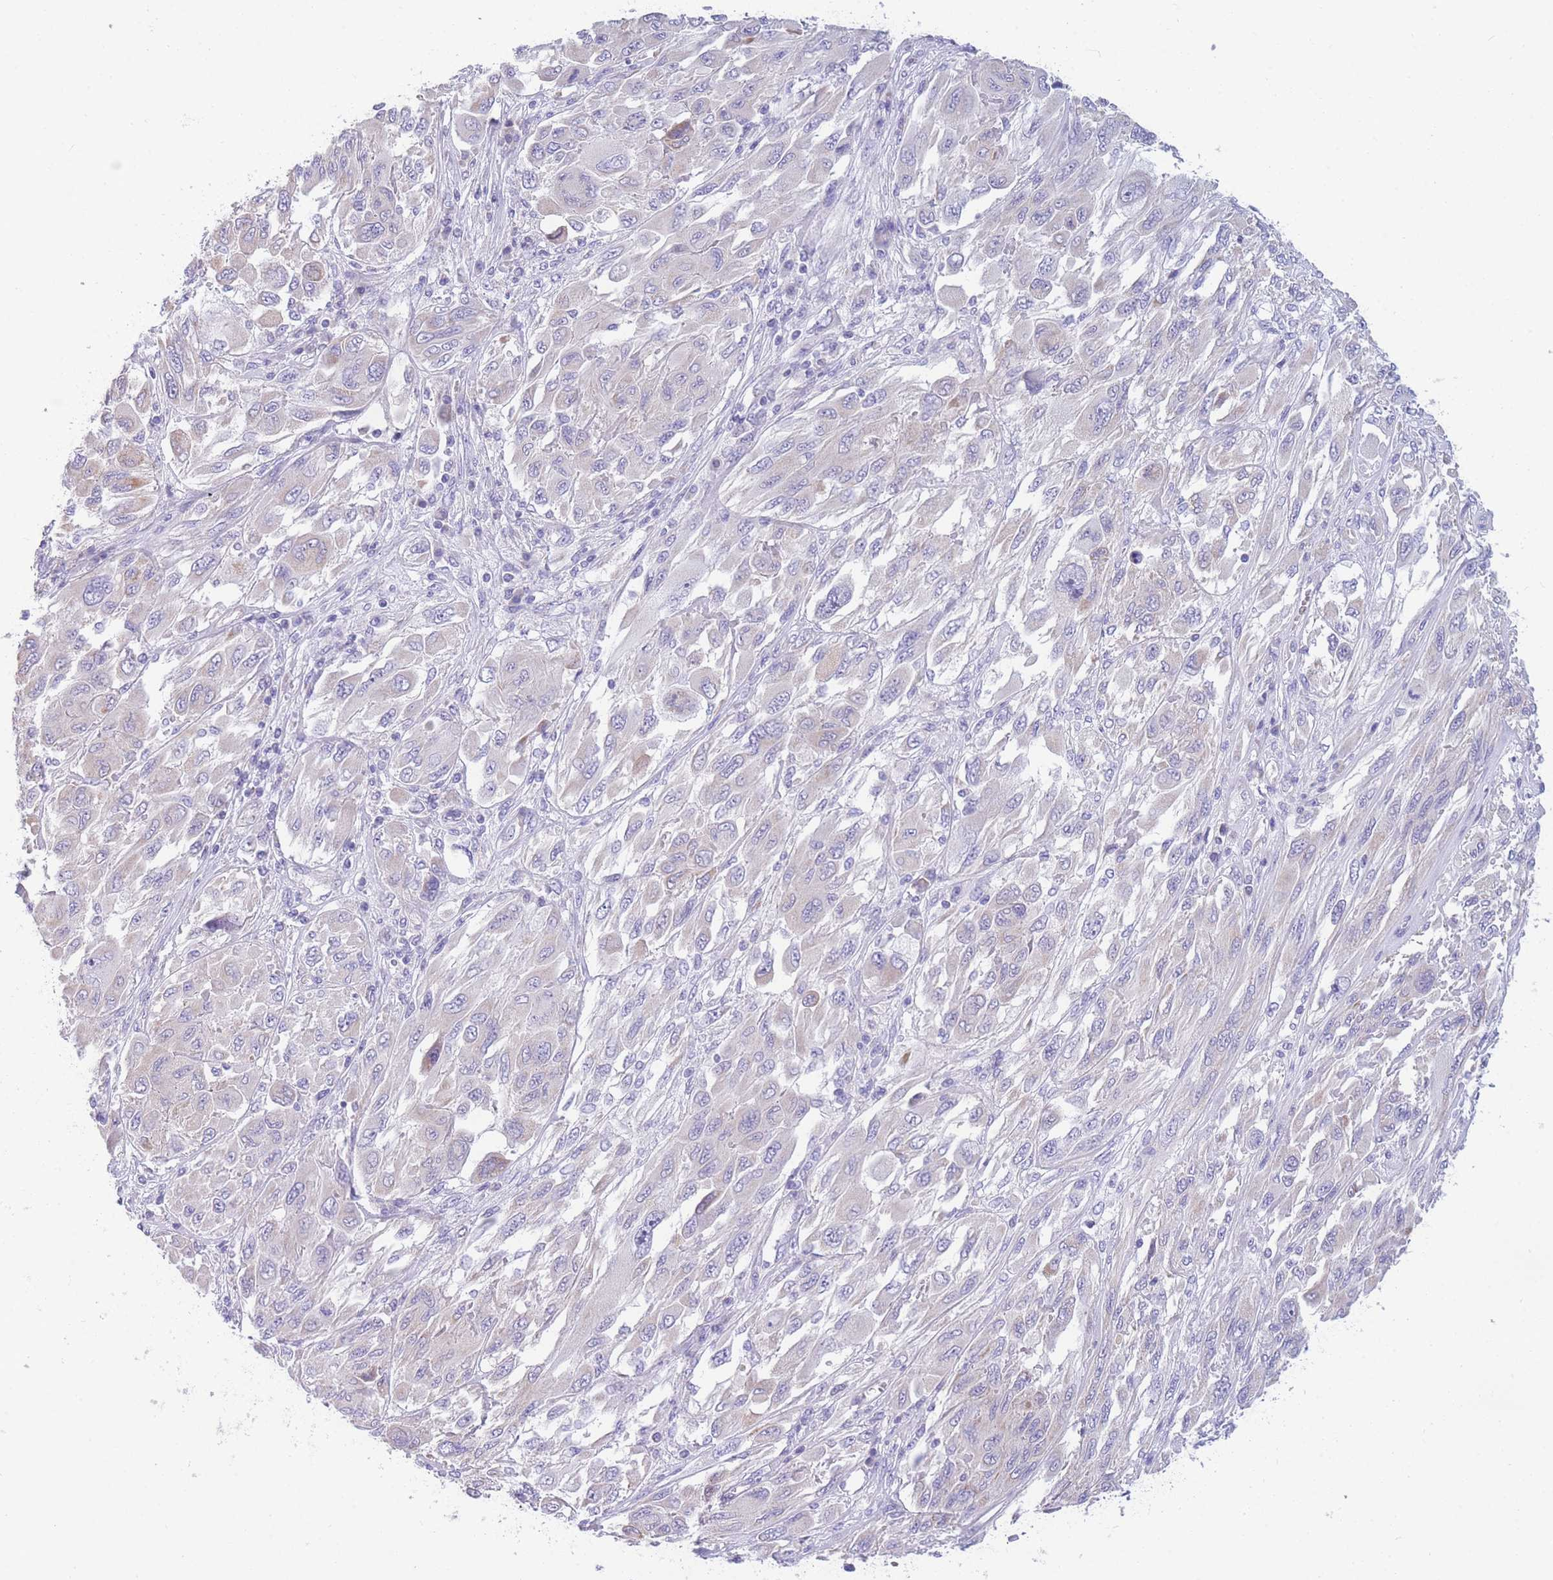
{"staining": {"intensity": "negative", "quantity": "none", "location": "none"}, "tissue": "melanoma", "cell_type": "Tumor cells", "image_type": "cancer", "snomed": [{"axis": "morphology", "description": "Malignant melanoma, NOS"}, {"axis": "topography", "description": "Skin"}], "caption": "High power microscopy histopathology image of an IHC image of melanoma, revealing no significant expression in tumor cells. Nuclei are stained in blue.", "gene": "DHRS11", "patient": {"sex": "female", "age": 91}}